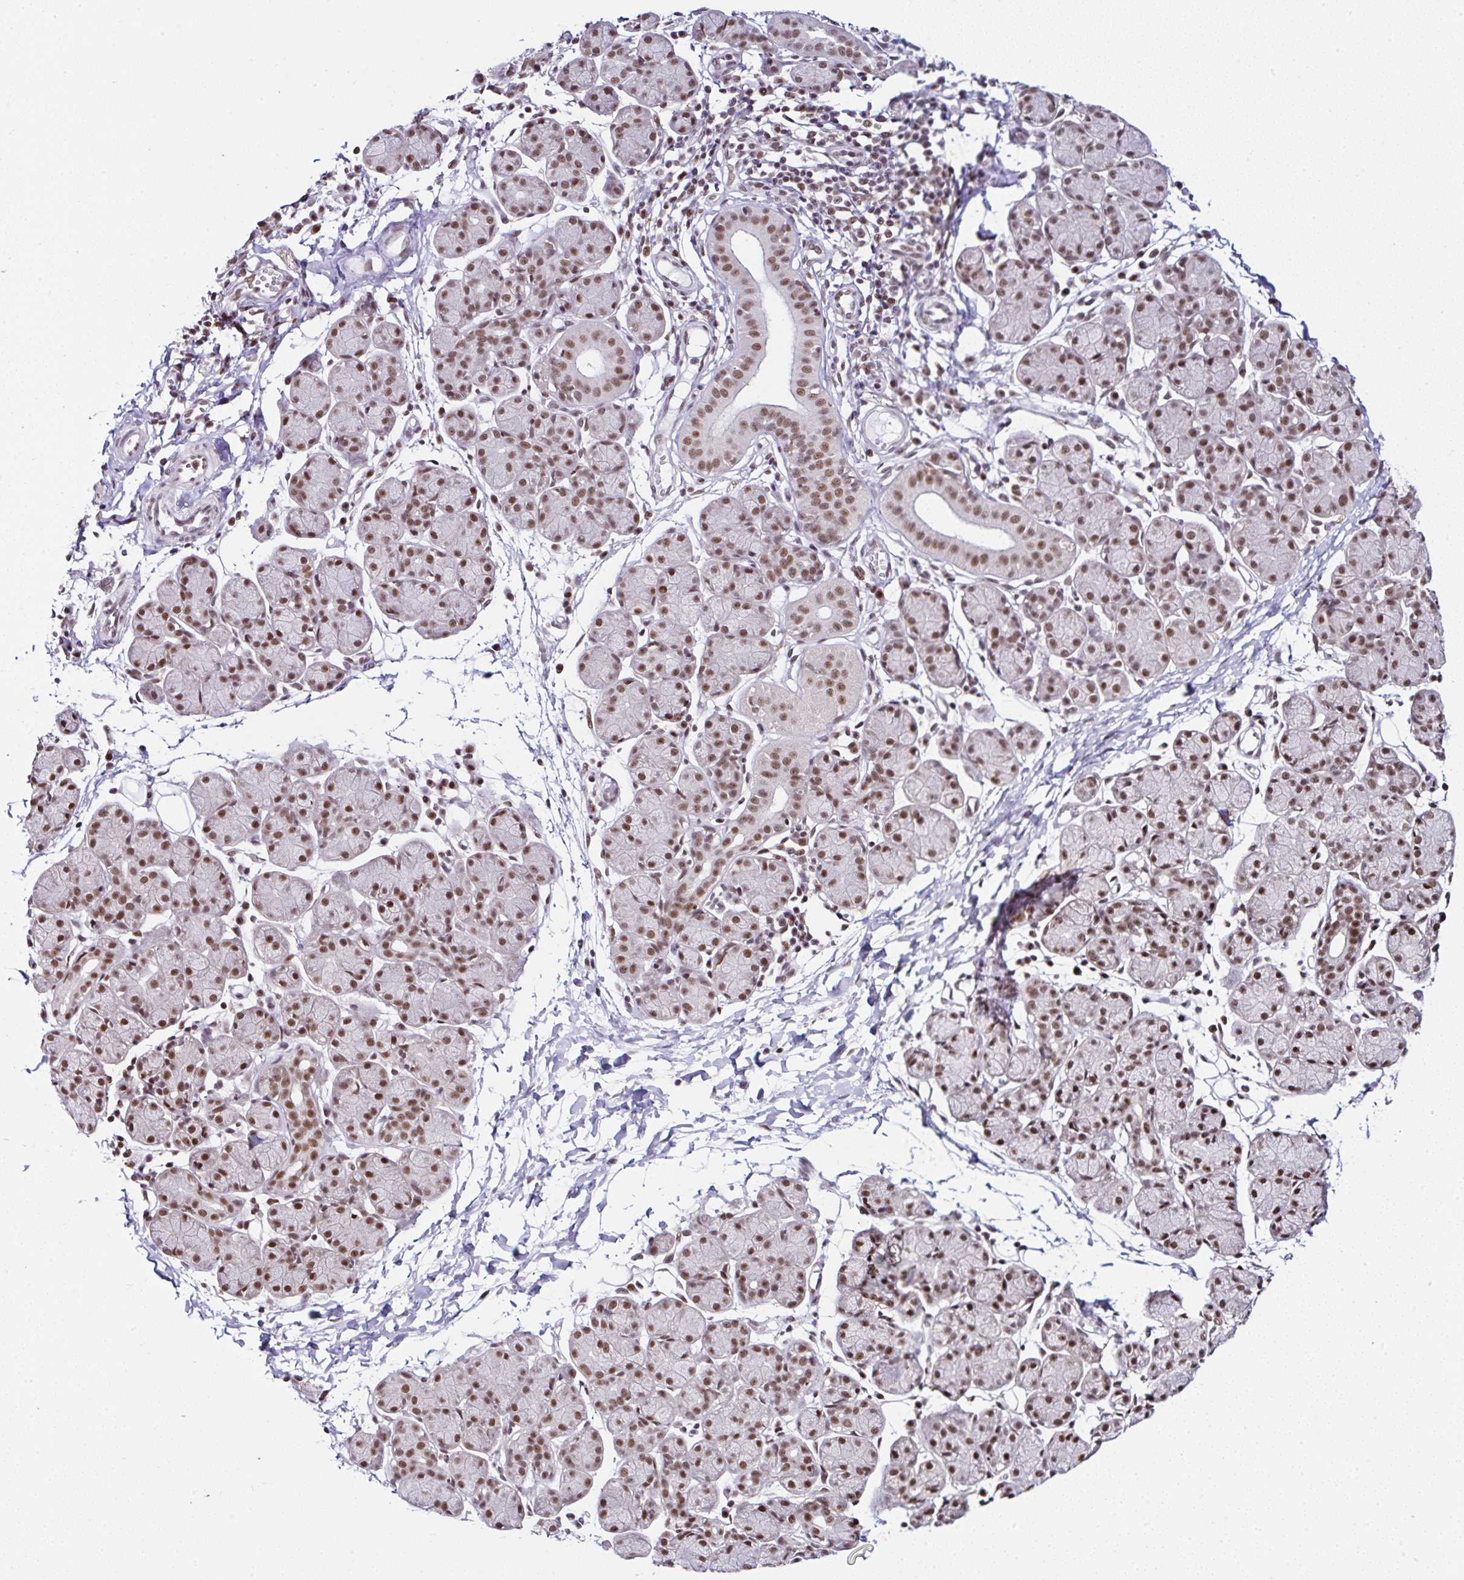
{"staining": {"intensity": "moderate", "quantity": ">75%", "location": "nuclear"}, "tissue": "salivary gland", "cell_type": "Glandular cells", "image_type": "normal", "snomed": [{"axis": "morphology", "description": "Normal tissue, NOS"}, {"axis": "morphology", "description": "Inflammation, NOS"}, {"axis": "topography", "description": "Lymph node"}, {"axis": "topography", "description": "Salivary gland"}], "caption": "This photomicrograph reveals benign salivary gland stained with immunohistochemistry (IHC) to label a protein in brown. The nuclear of glandular cells show moderate positivity for the protein. Nuclei are counter-stained blue.", "gene": "PTPN2", "patient": {"sex": "male", "age": 3}}